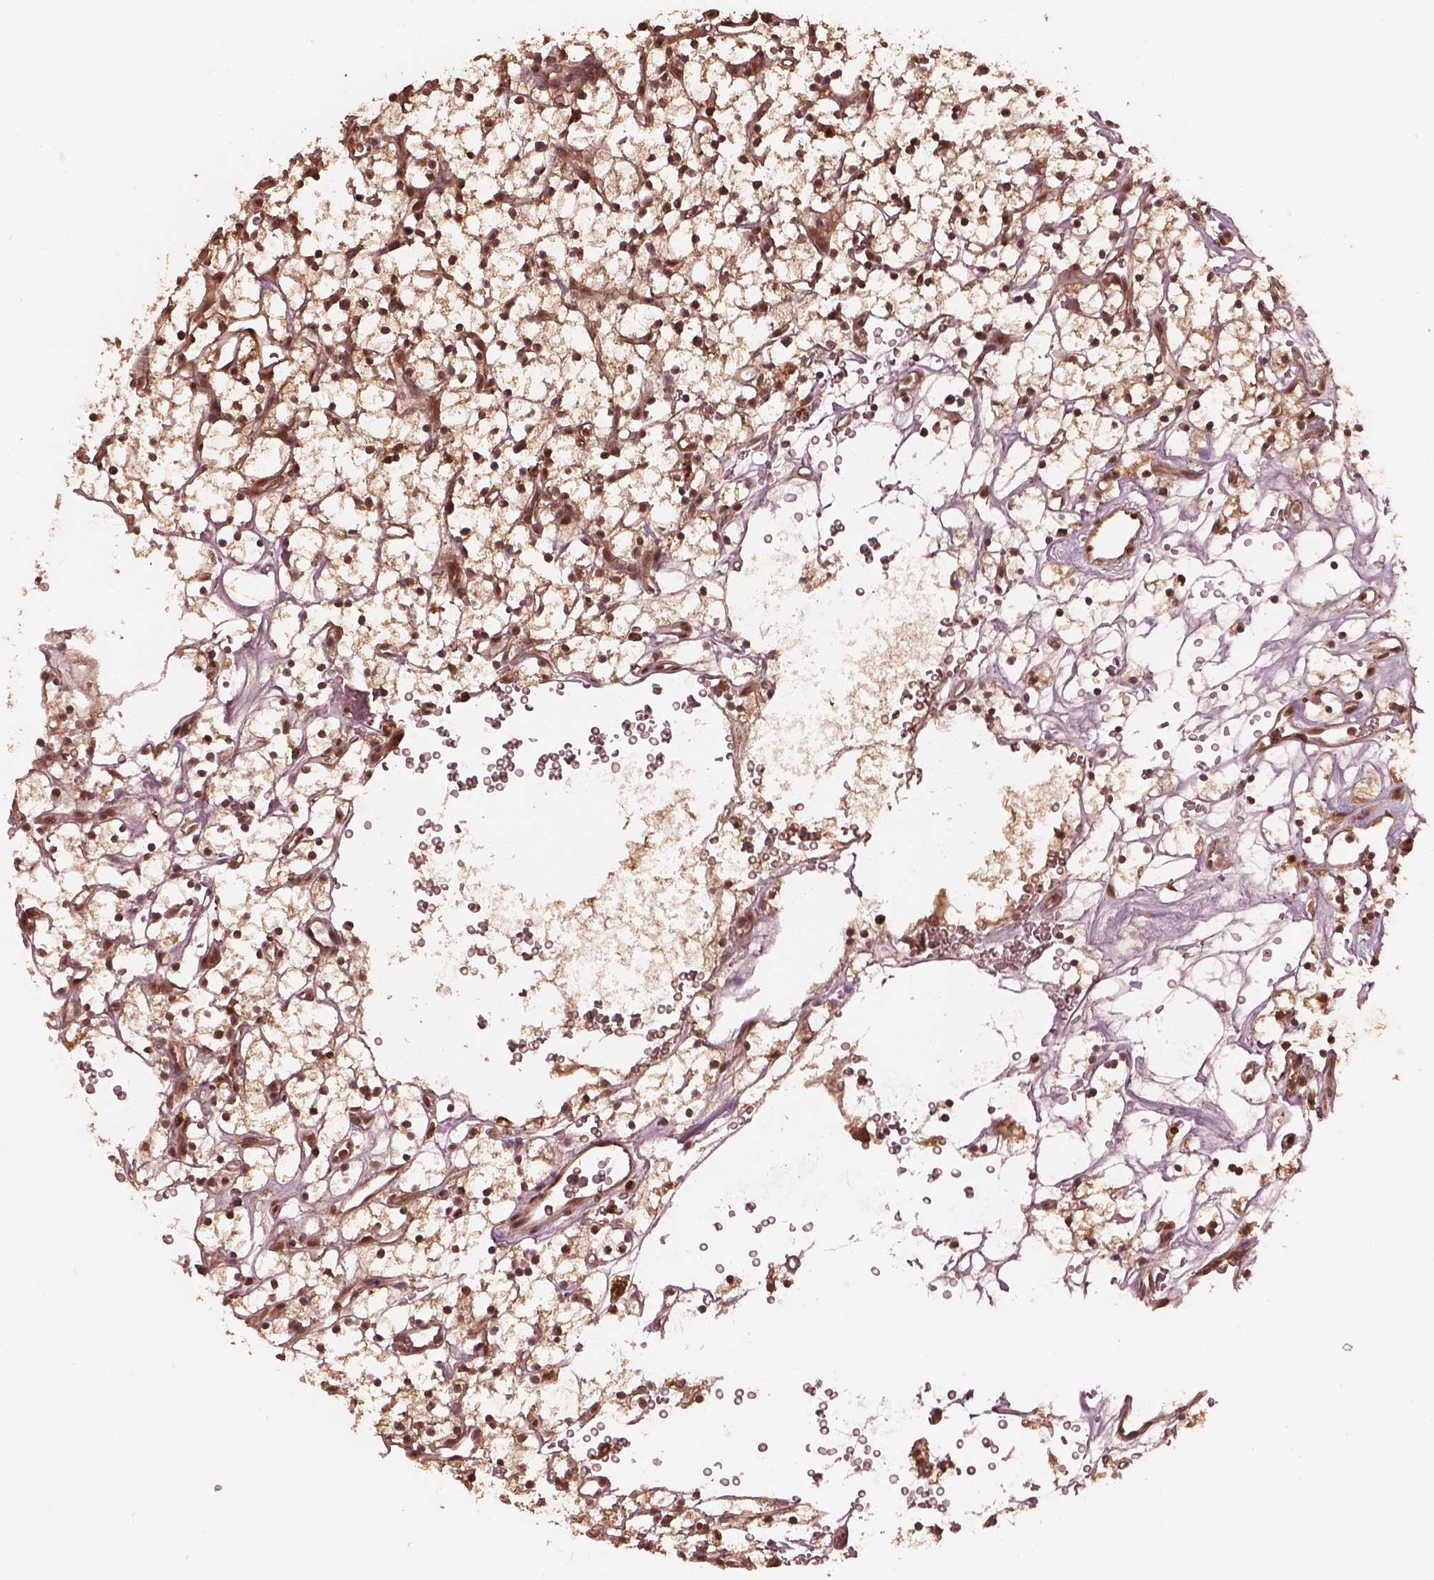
{"staining": {"intensity": "moderate", "quantity": ">75%", "location": "cytoplasmic/membranous,nuclear"}, "tissue": "renal cancer", "cell_type": "Tumor cells", "image_type": "cancer", "snomed": [{"axis": "morphology", "description": "Adenocarcinoma, NOS"}, {"axis": "topography", "description": "Kidney"}], "caption": "Immunohistochemistry (IHC) image of renal cancer stained for a protein (brown), which demonstrates medium levels of moderate cytoplasmic/membranous and nuclear staining in about >75% of tumor cells.", "gene": "PSMC5", "patient": {"sex": "female", "age": 64}}